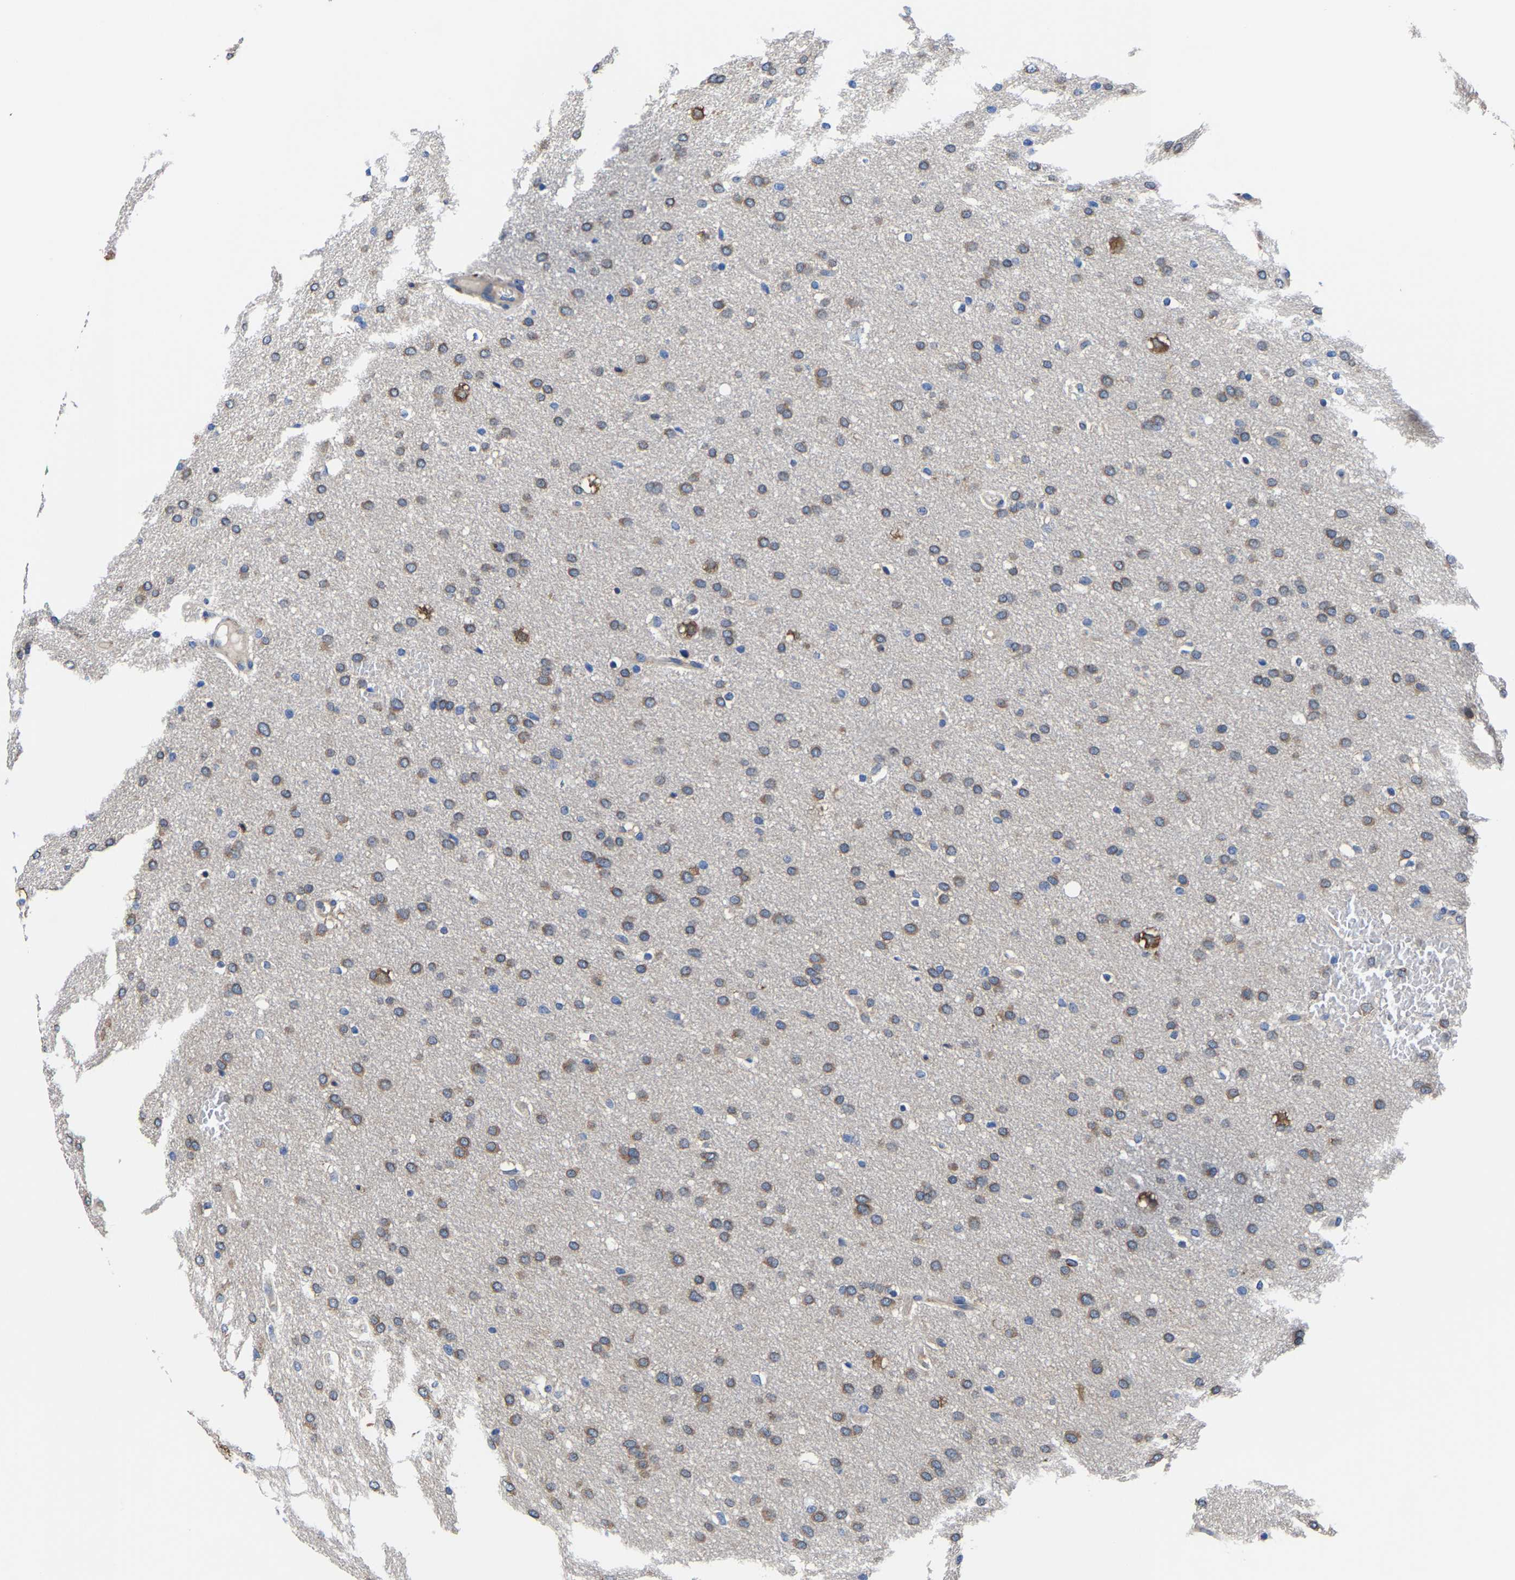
{"staining": {"intensity": "moderate", "quantity": ">75%", "location": "cytoplasmic/membranous"}, "tissue": "glioma", "cell_type": "Tumor cells", "image_type": "cancer", "snomed": [{"axis": "morphology", "description": "Glioma, malignant, Low grade"}, {"axis": "topography", "description": "Brain"}], "caption": "This image displays immunohistochemistry (IHC) staining of human malignant glioma (low-grade), with medium moderate cytoplasmic/membranous positivity in about >75% of tumor cells.", "gene": "SRPK2", "patient": {"sex": "female", "age": 37}}